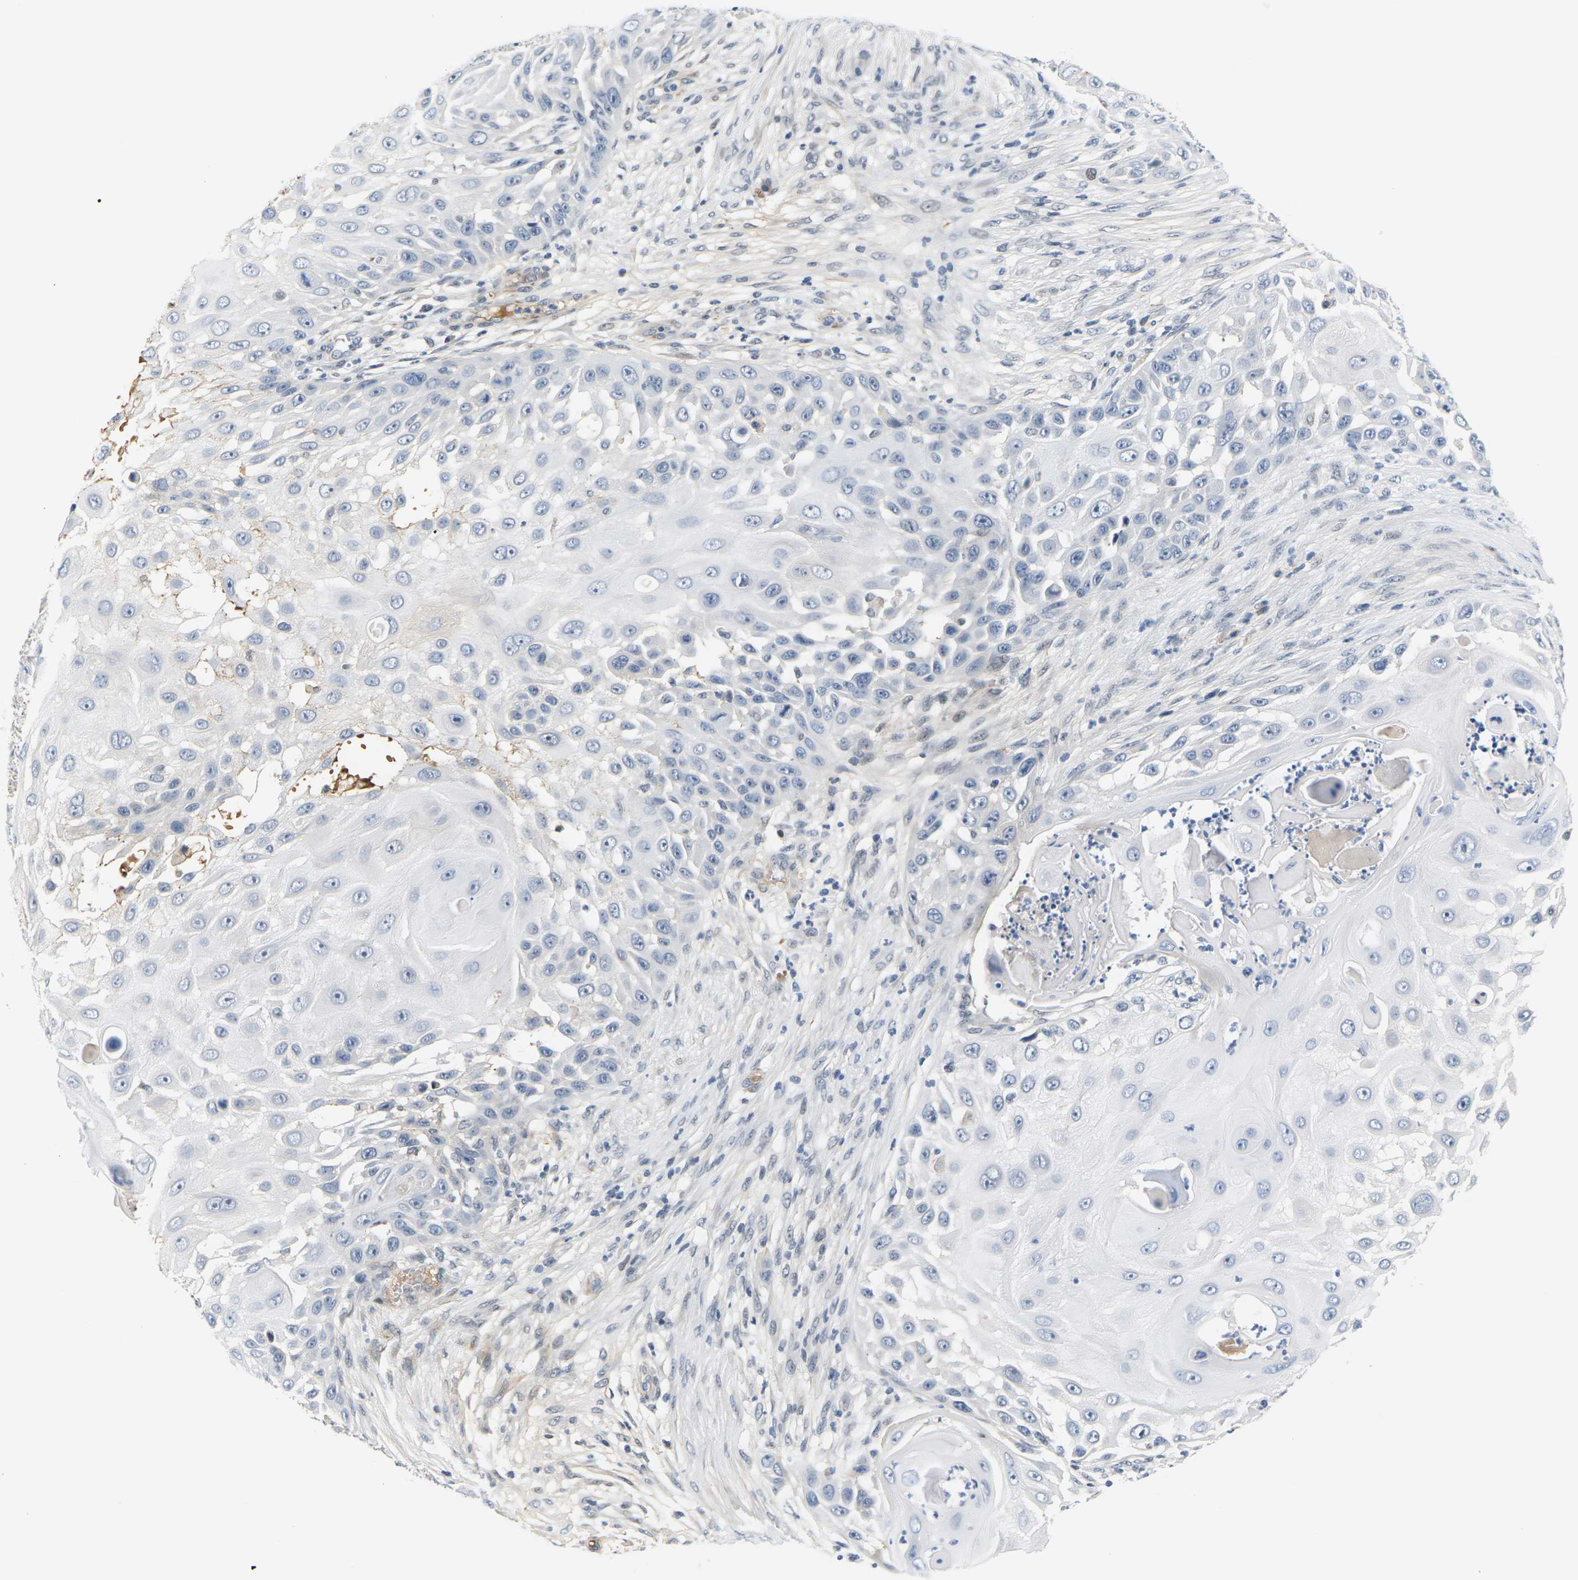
{"staining": {"intensity": "negative", "quantity": "none", "location": "none"}, "tissue": "skin cancer", "cell_type": "Tumor cells", "image_type": "cancer", "snomed": [{"axis": "morphology", "description": "Squamous cell carcinoma, NOS"}, {"axis": "topography", "description": "Skin"}], "caption": "Tumor cells show no significant expression in skin cancer.", "gene": "PKP2", "patient": {"sex": "female", "age": 44}}